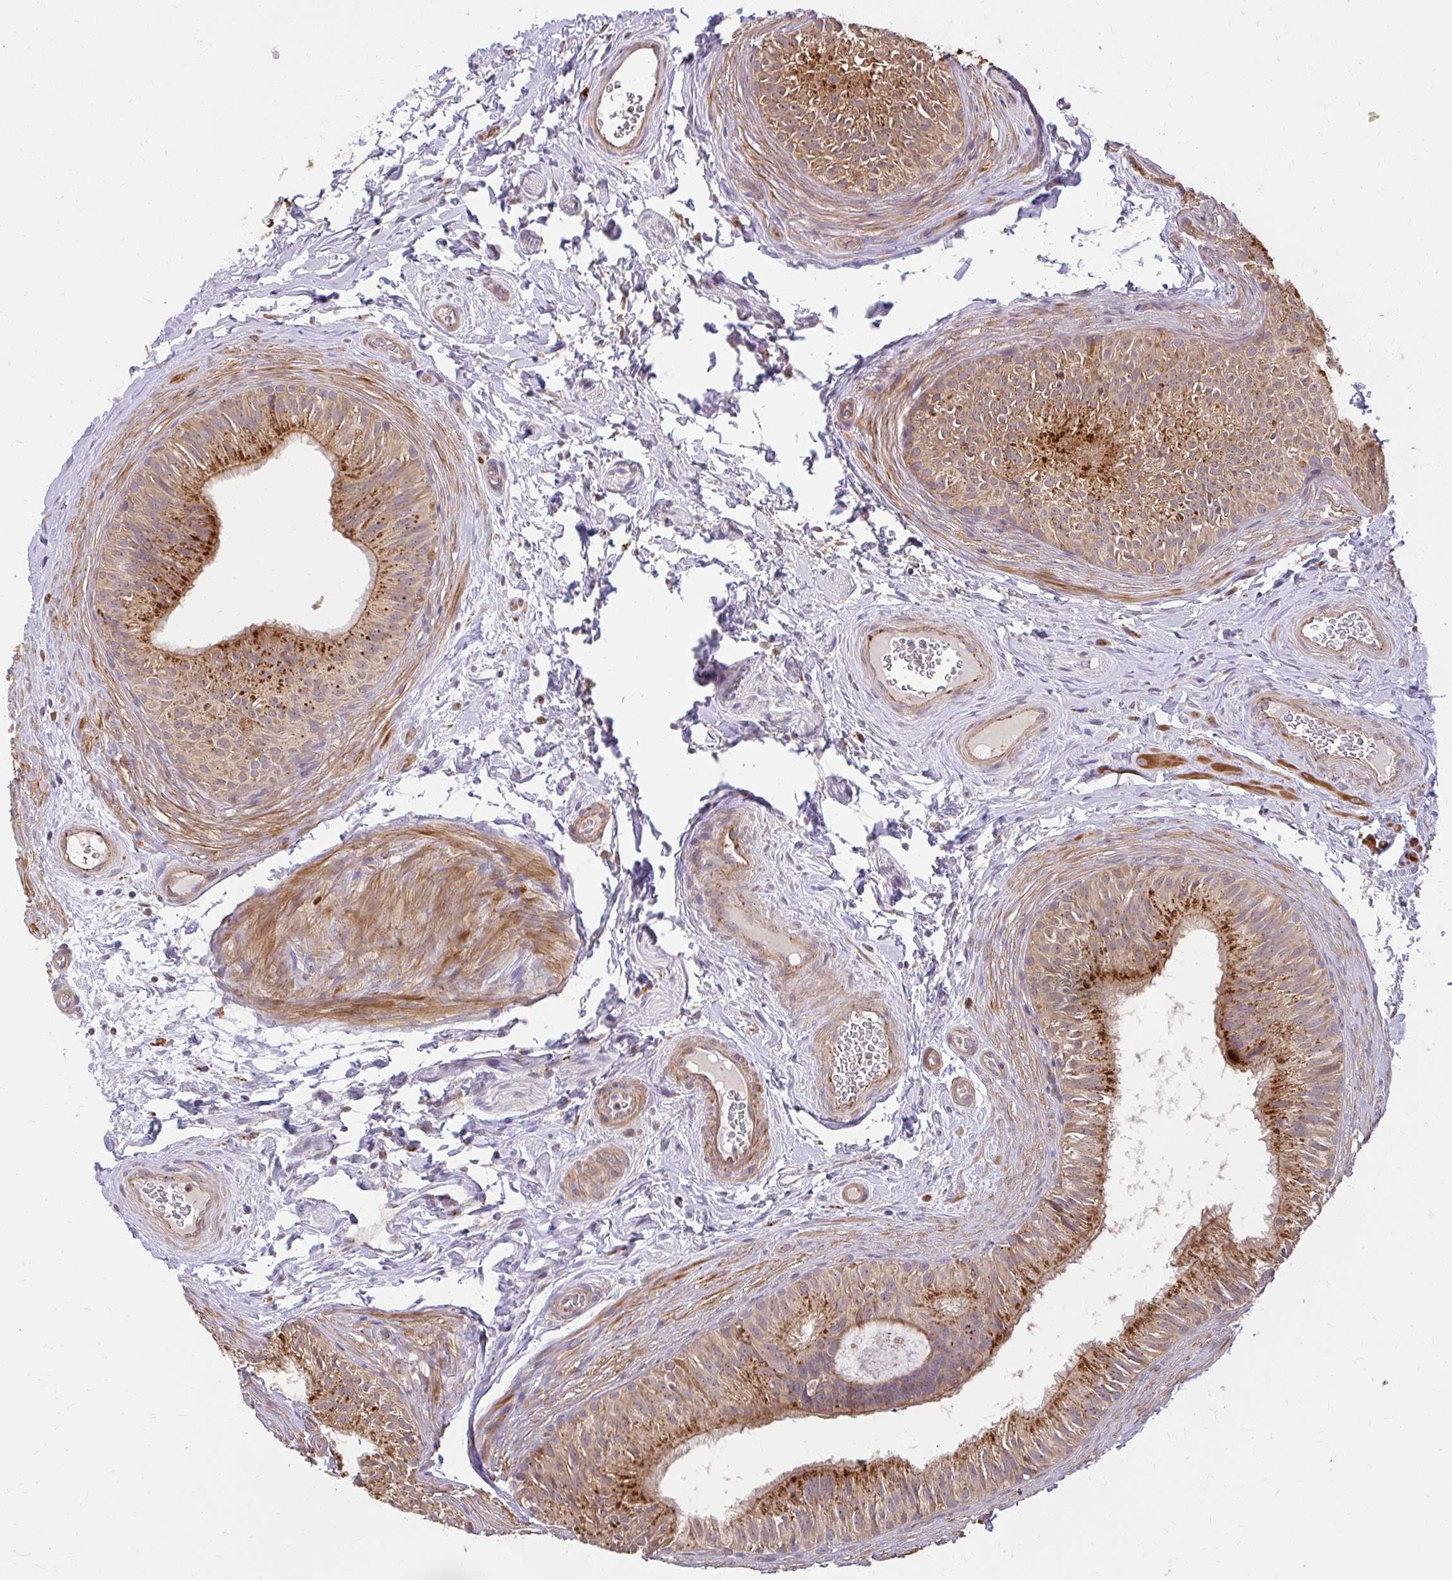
{"staining": {"intensity": "strong", "quantity": ">75%", "location": "cytoplasmic/membranous"}, "tissue": "epididymis", "cell_type": "Glandular cells", "image_type": "normal", "snomed": [{"axis": "morphology", "description": "Normal tissue, NOS"}, {"axis": "topography", "description": "Epididymis"}], "caption": "Epididymis stained with immunohistochemistry (IHC) shows strong cytoplasmic/membranous expression in approximately >75% of glandular cells.", "gene": "GNS", "patient": {"sex": "male", "age": 24}}